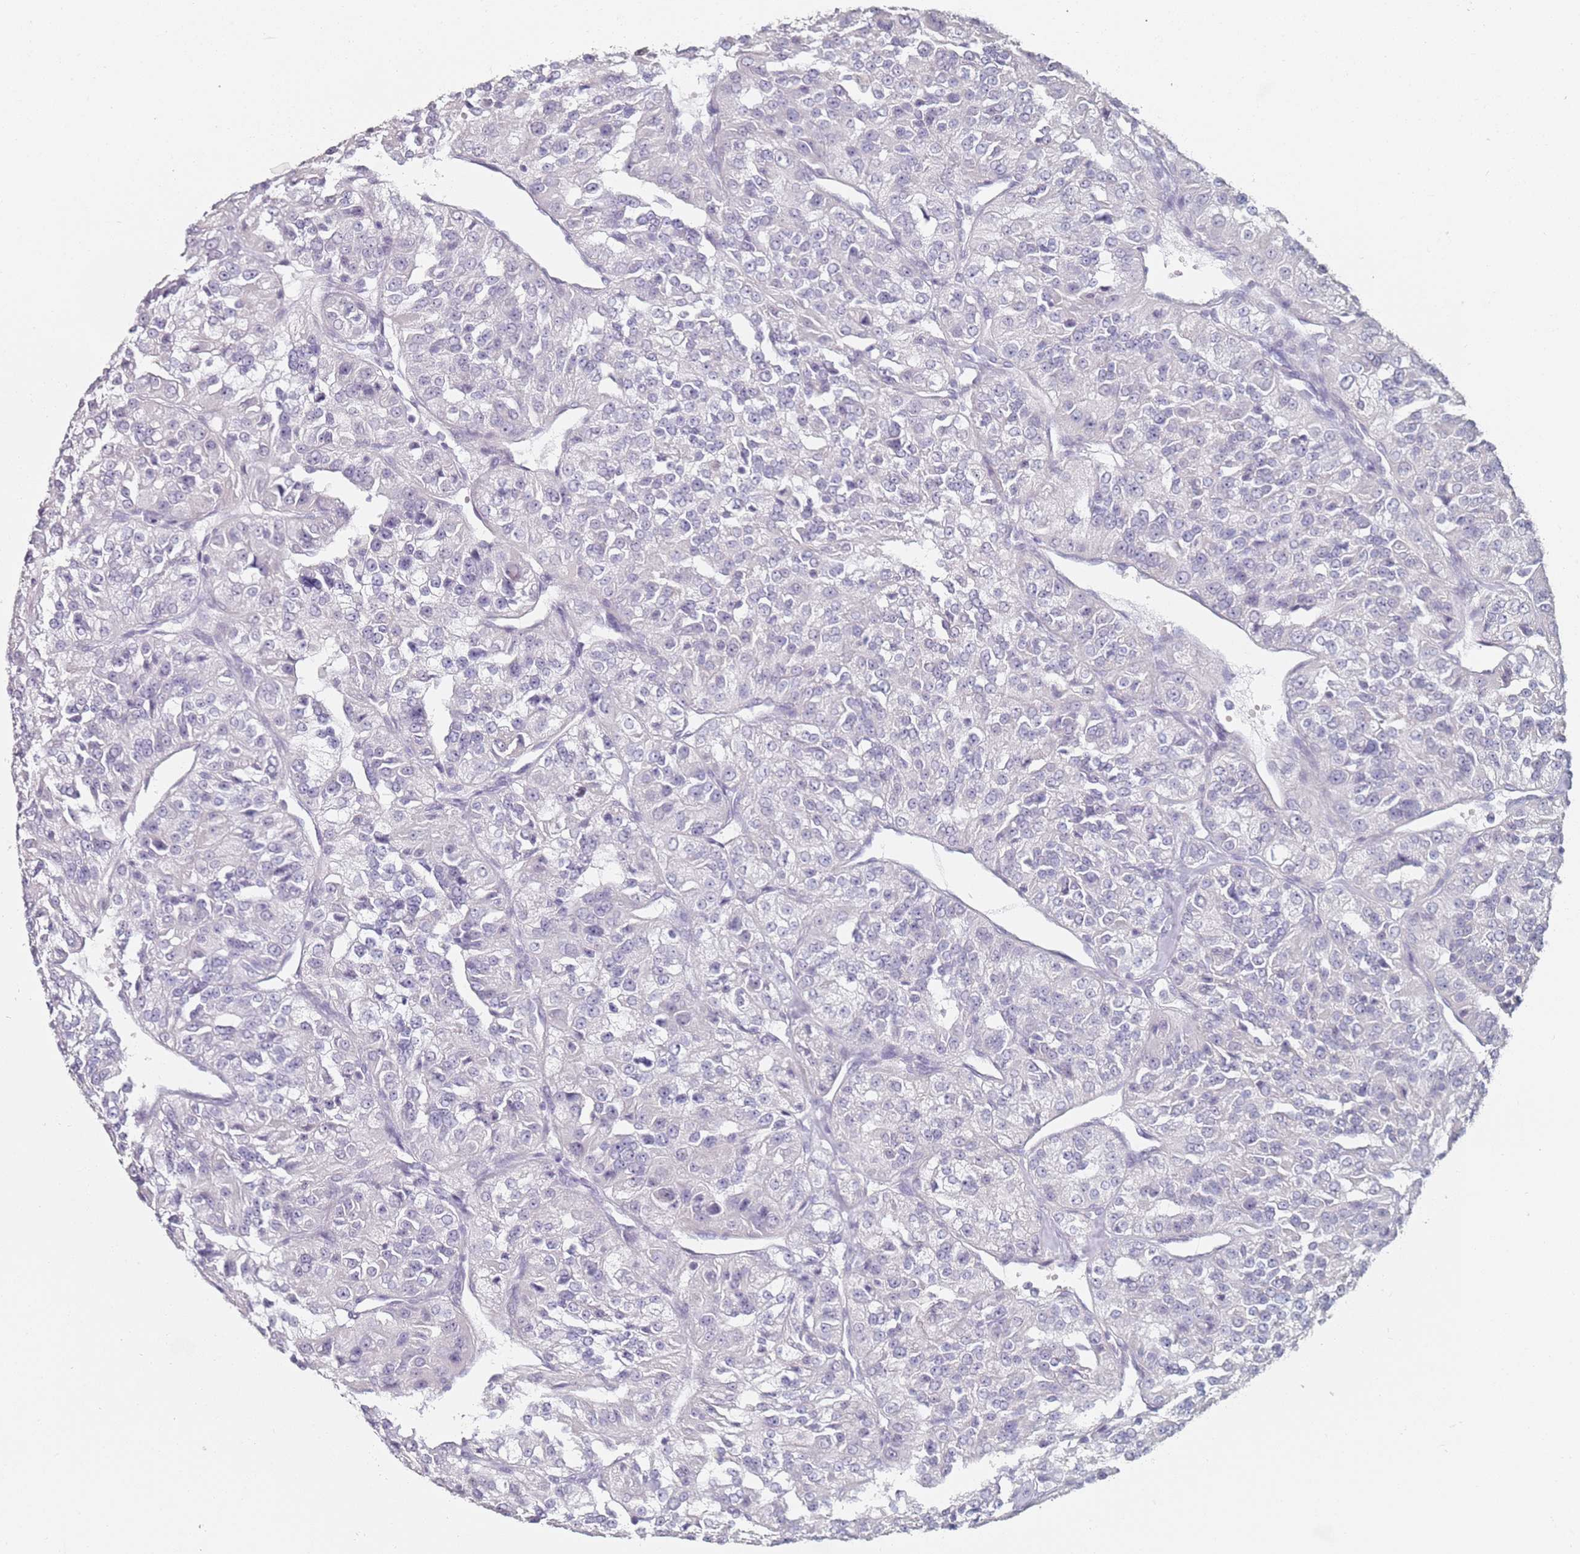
{"staining": {"intensity": "negative", "quantity": "none", "location": "none"}, "tissue": "renal cancer", "cell_type": "Tumor cells", "image_type": "cancer", "snomed": [{"axis": "morphology", "description": "Adenocarcinoma, NOS"}, {"axis": "topography", "description": "Kidney"}], "caption": "IHC of human renal cancer shows no staining in tumor cells.", "gene": "DNAH11", "patient": {"sex": "female", "age": 63}}